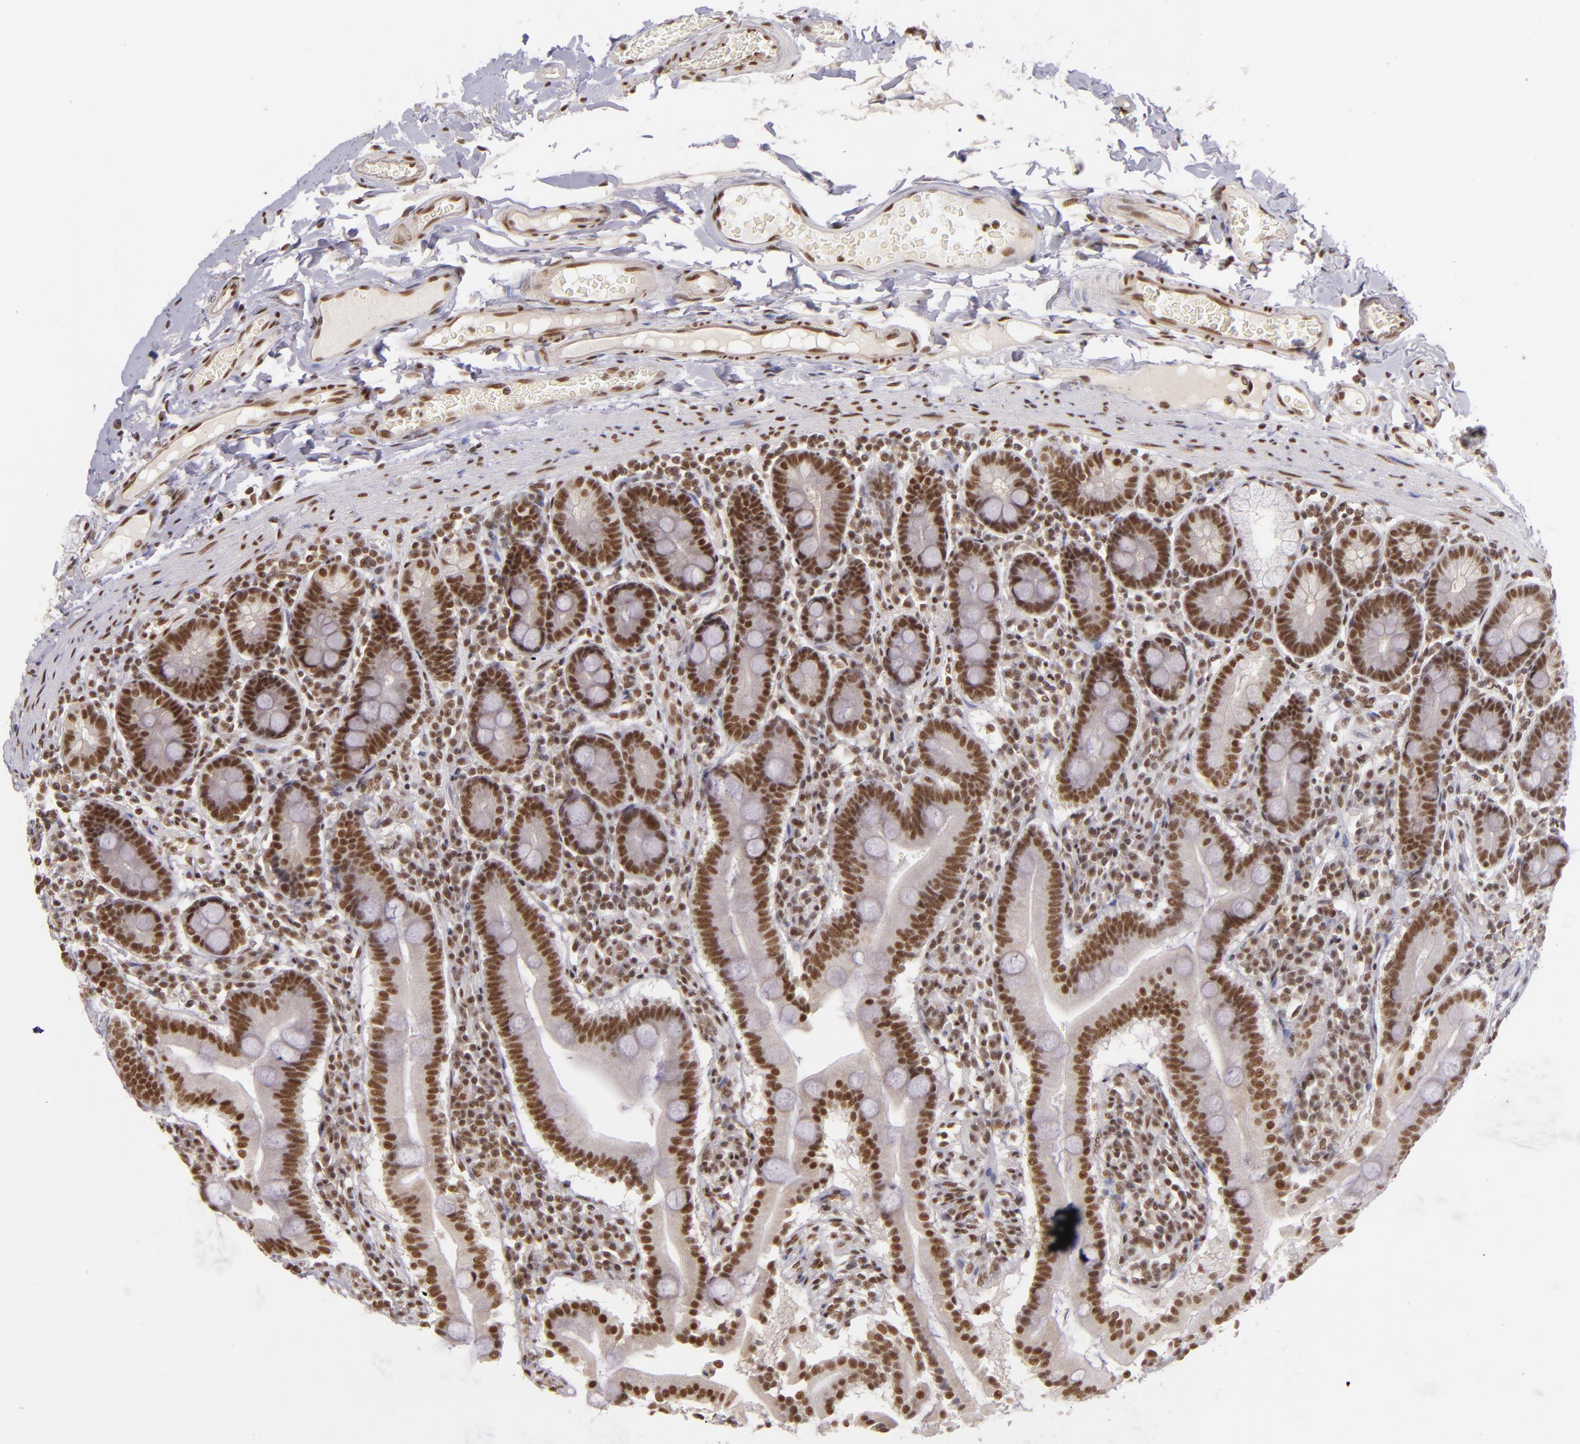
{"staining": {"intensity": "moderate", "quantity": ">75%", "location": "nuclear"}, "tissue": "duodenum", "cell_type": "Glandular cells", "image_type": "normal", "snomed": [{"axis": "morphology", "description": "Normal tissue, NOS"}, {"axis": "topography", "description": "Duodenum"}], "caption": "Approximately >75% of glandular cells in unremarkable duodenum demonstrate moderate nuclear protein expression as visualized by brown immunohistochemical staining.", "gene": "ZNF148", "patient": {"sex": "male", "age": 50}}